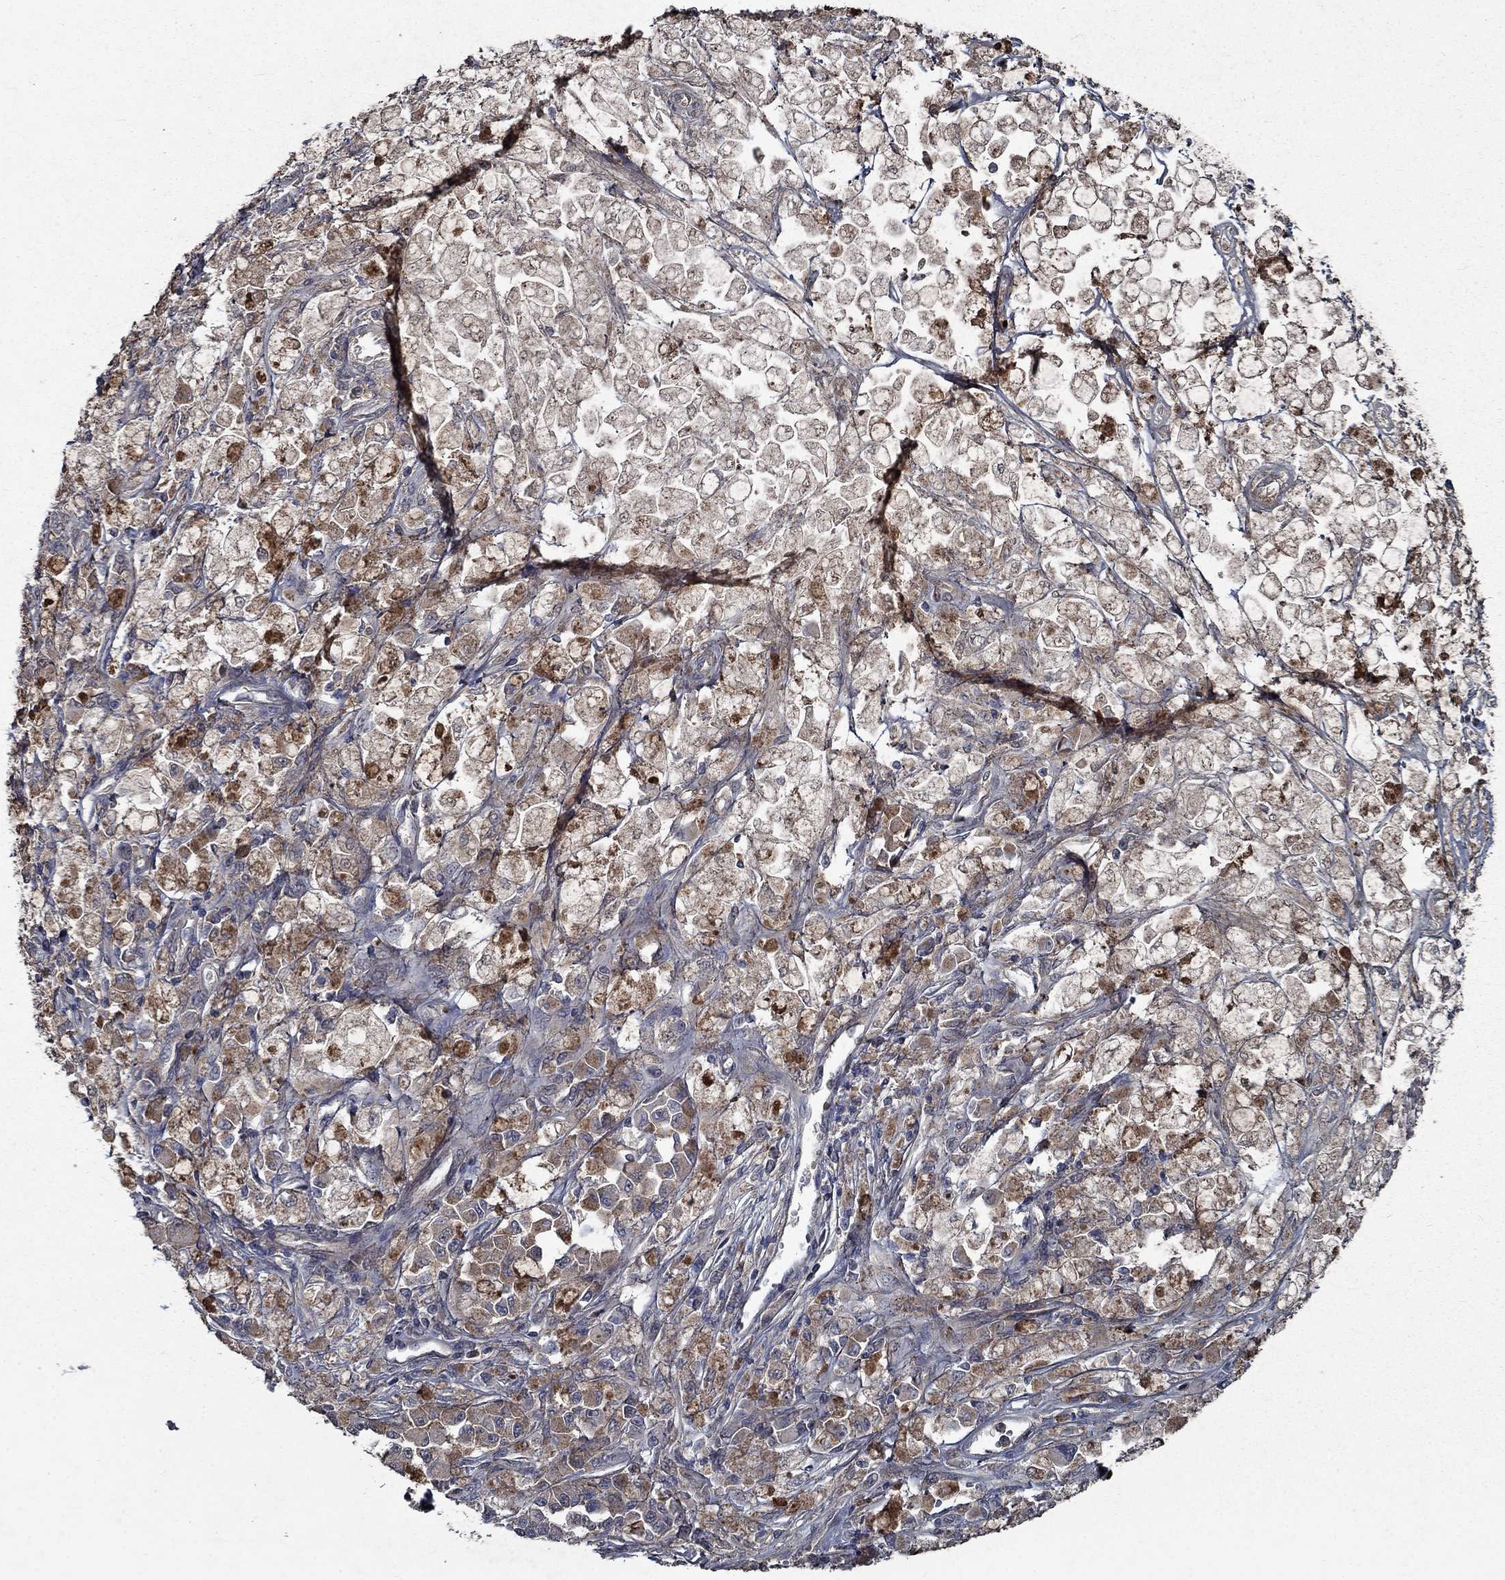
{"staining": {"intensity": "weak", "quantity": "<25%", "location": "cytoplasmic/membranous"}, "tissue": "melanoma", "cell_type": "Tumor cells", "image_type": "cancer", "snomed": [{"axis": "morphology", "description": "Malignant melanoma, NOS"}, {"axis": "topography", "description": "Skin"}], "caption": "High power microscopy photomicrograph of an immunohistochemistry (IHC) photomicrograph of melanoma, revealing no significant positivity in tumor cells.", "gene": "SLC44A1", "patient": {"sex": "female", "age": 58}}